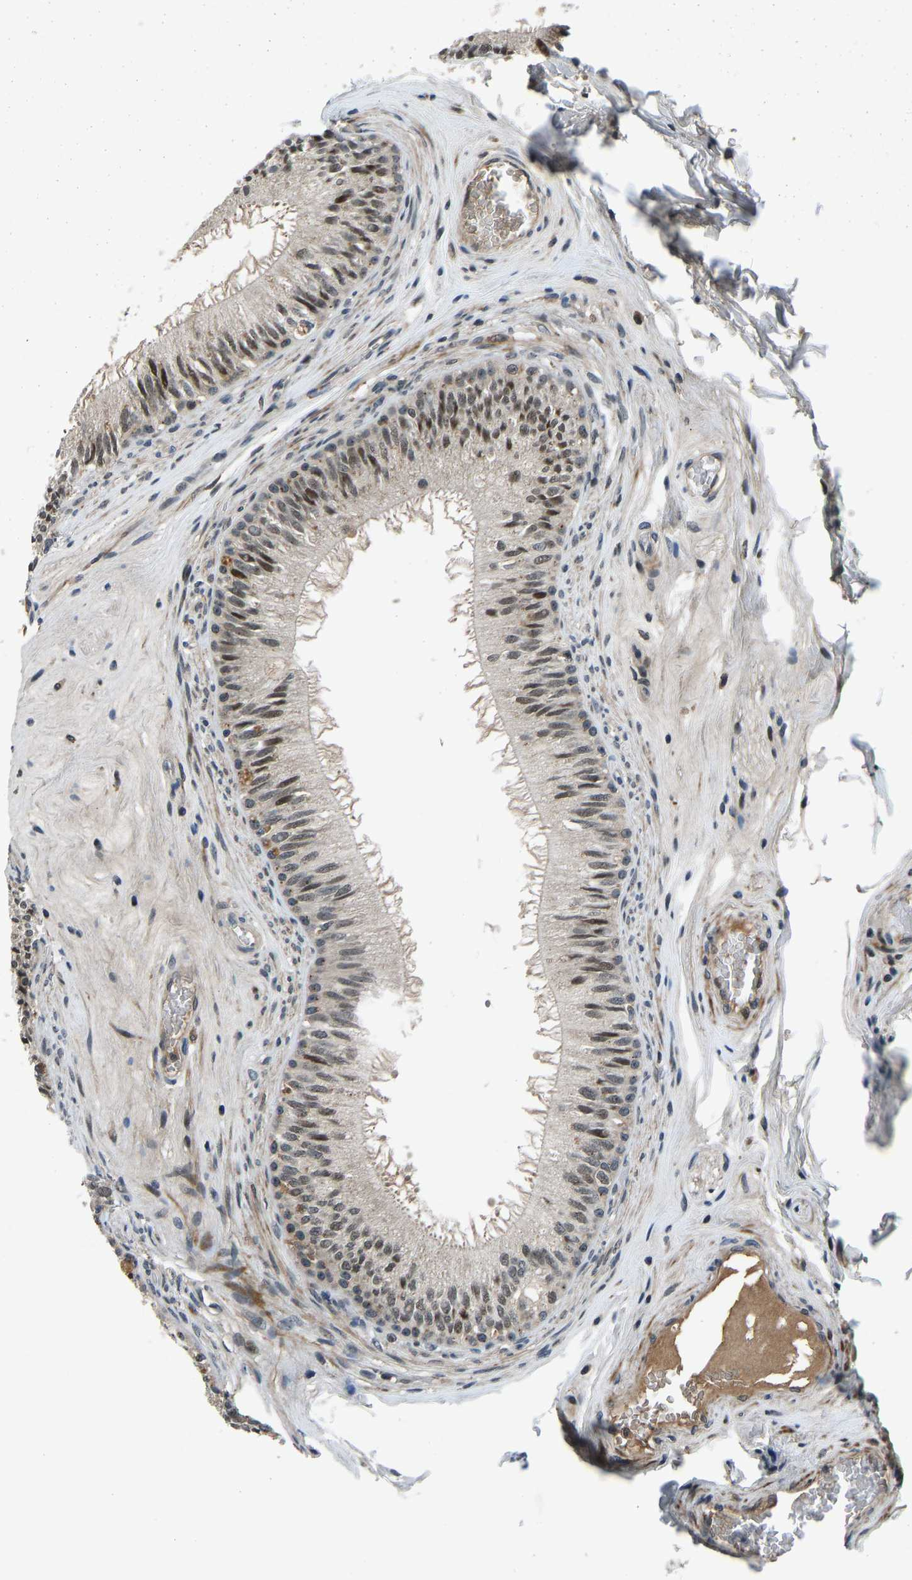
{"staining": {"intensity": "moderate", "quantity": ">75%", "location": "nuclear"}, "tissue": "epididymis", "cell_type": "Glandular cells", "image_type": "normal", "snomed": [{"axis": "morphology", "description": "Normal tissue, NOS"}, {"axis": "topography", "description": "Testis"}, {"axis": "topography", "description": "Epididymis"}], "caption": "IHC (DAB) staining of benign human epididymis shows moderate nuclear protein positivity in about >75% of glandular cells.", "gene": "RLIM", "patient": {"sex": "male", "age": 36}}